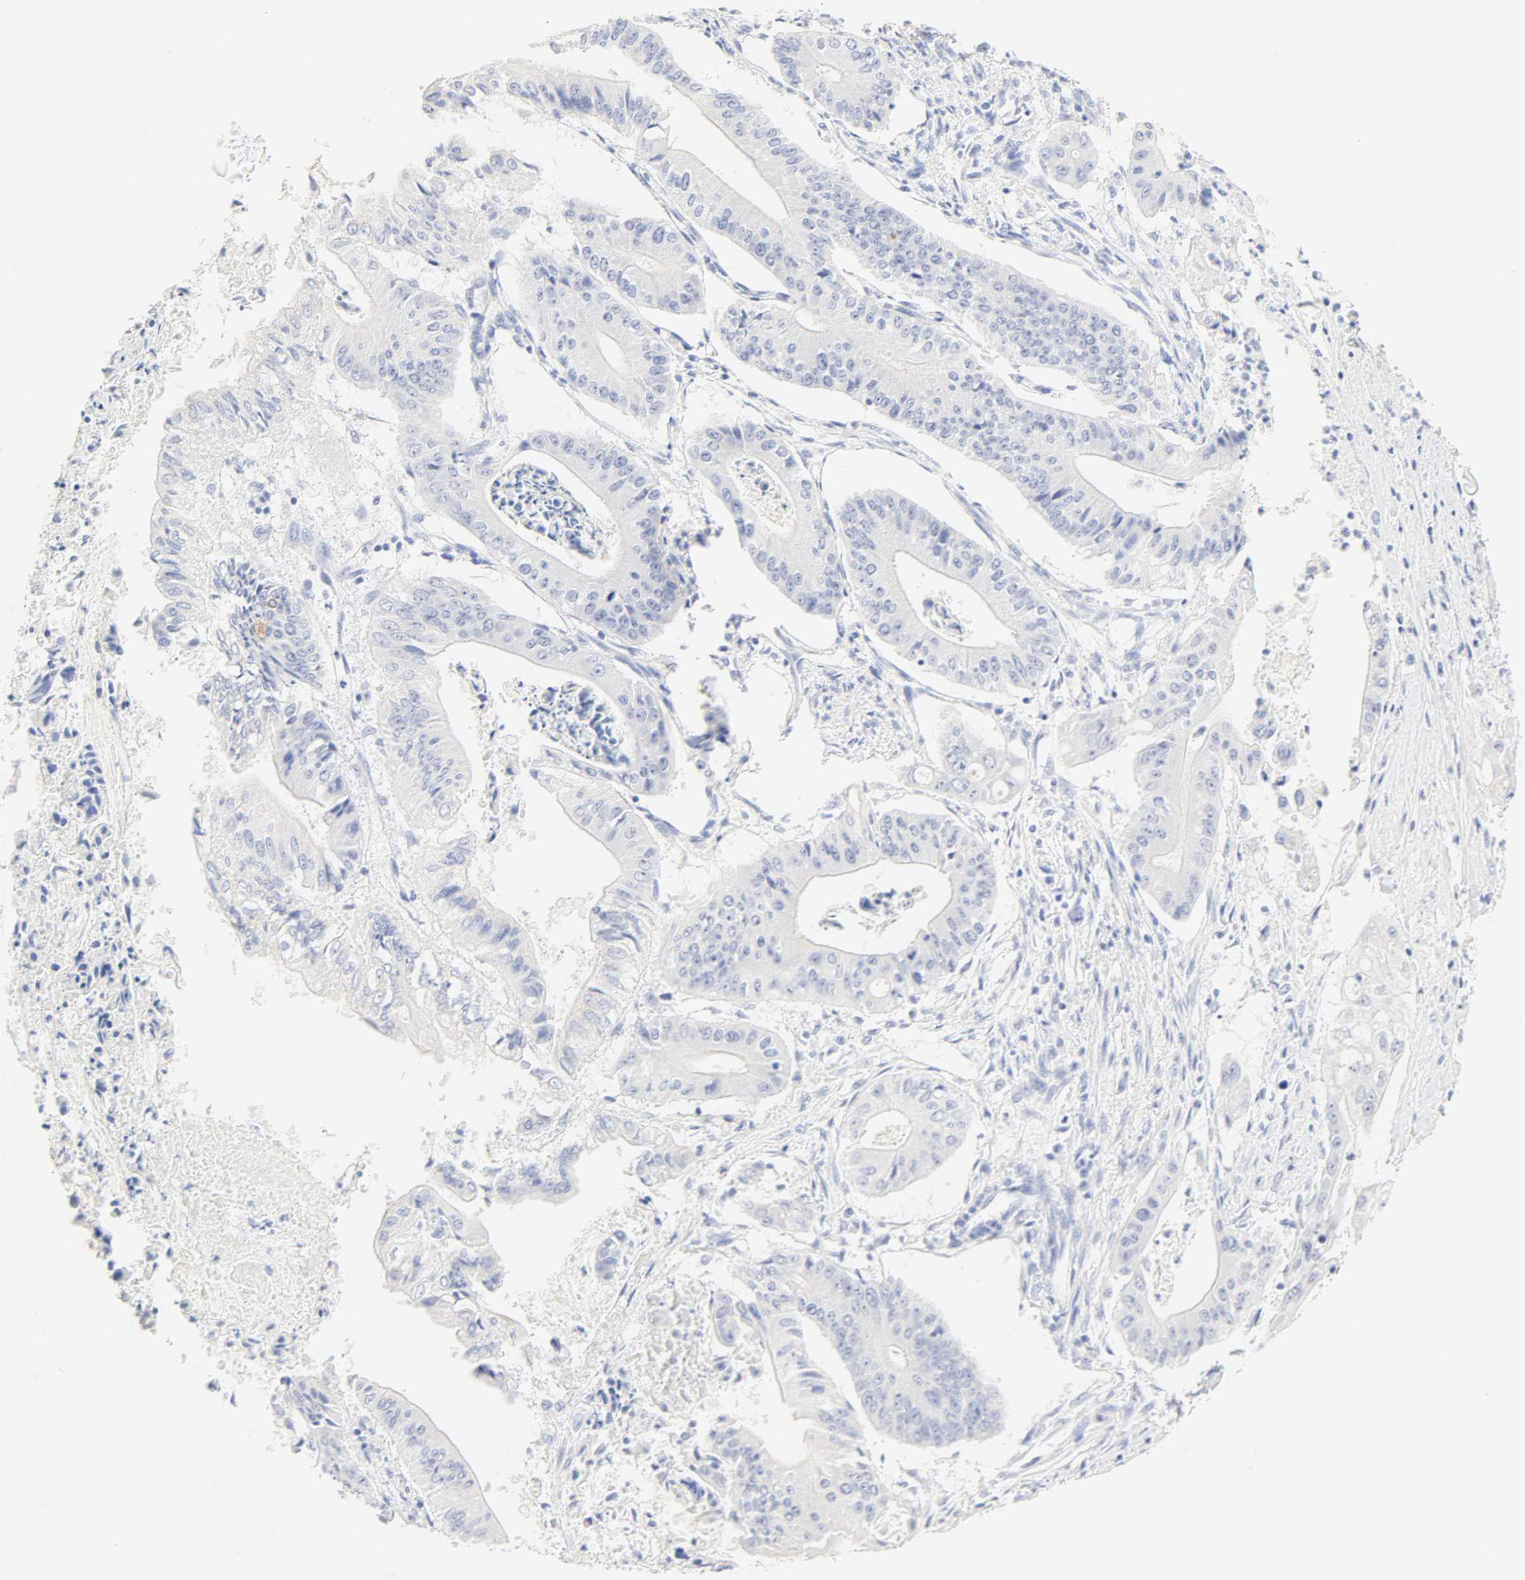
{"staining": {"intensity": "negative", "quantity": "none", "location": "none"}, "tissue": "pancreatic cancer", "cell_type": "Tumor cells", "image_type": "cancer", "snomed": [{"axis": "morphology", "description": "Normal tissue, NOS"}, {"axis": "topography", "description": "Lymph node"}], "caption": "An IHC micrograph of pancreatic cancer is shown. There is no staining in tumor cells of pancreatic cancer.", "gene": "SLCO1B3", "patient": {"sex": "male", "age": 62}}